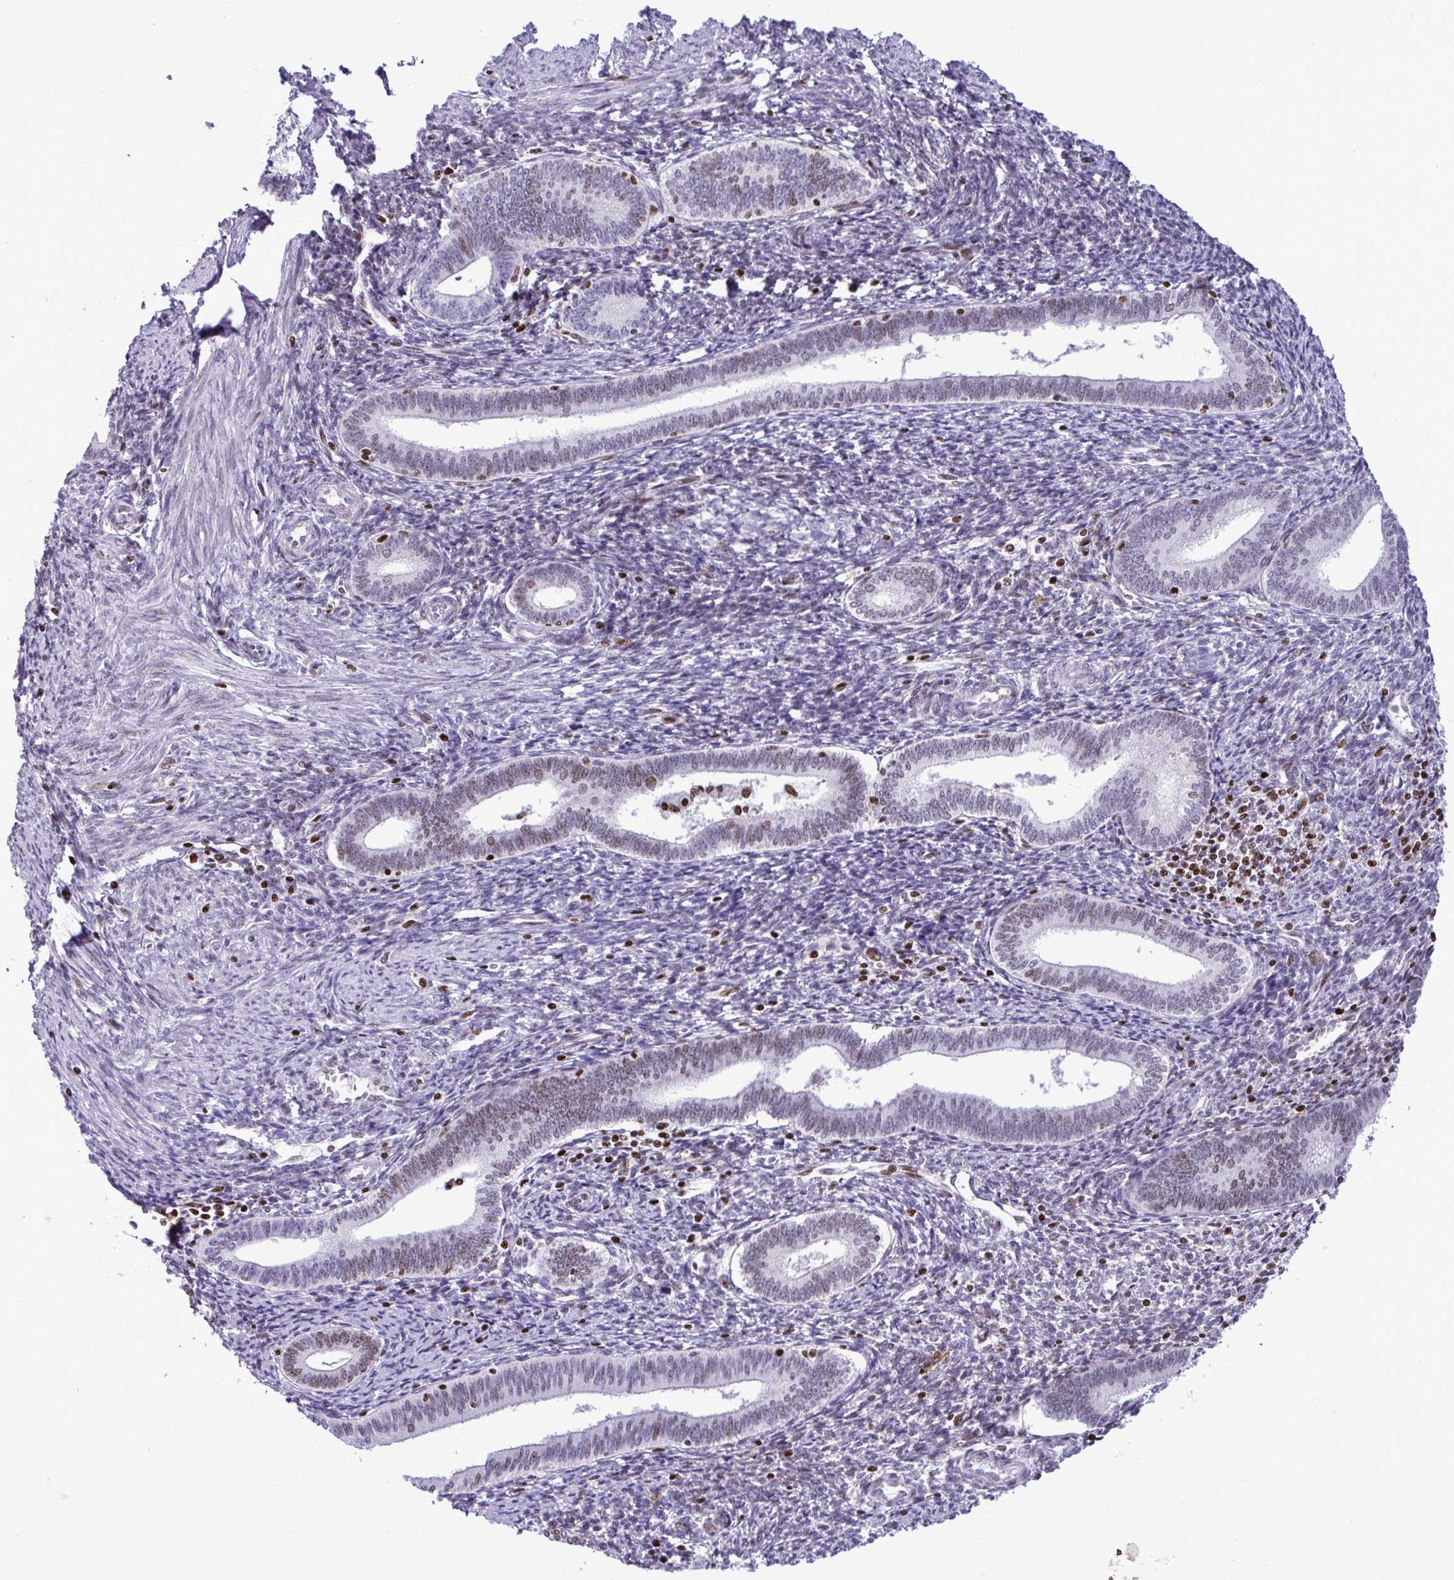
{"staining": {"intensity": "weak", "quantity": "<25%", "location": "nuclear"}, "tissue": "endometrium", "cell_type": "Cells in endometrial stroma", "image_type": "normal", "snomed": [{"axis": "morphology", "description": "Normal tissue, NOS"}, {"axis": "topography", "description": "Endometrium"}], "caption": "Human endometrium stained for a protein using IHC demonstrates no expression in cells in endometrial stroma.", "gene": "HMGB2", "patient": {"sex": "female", "age": 41}}